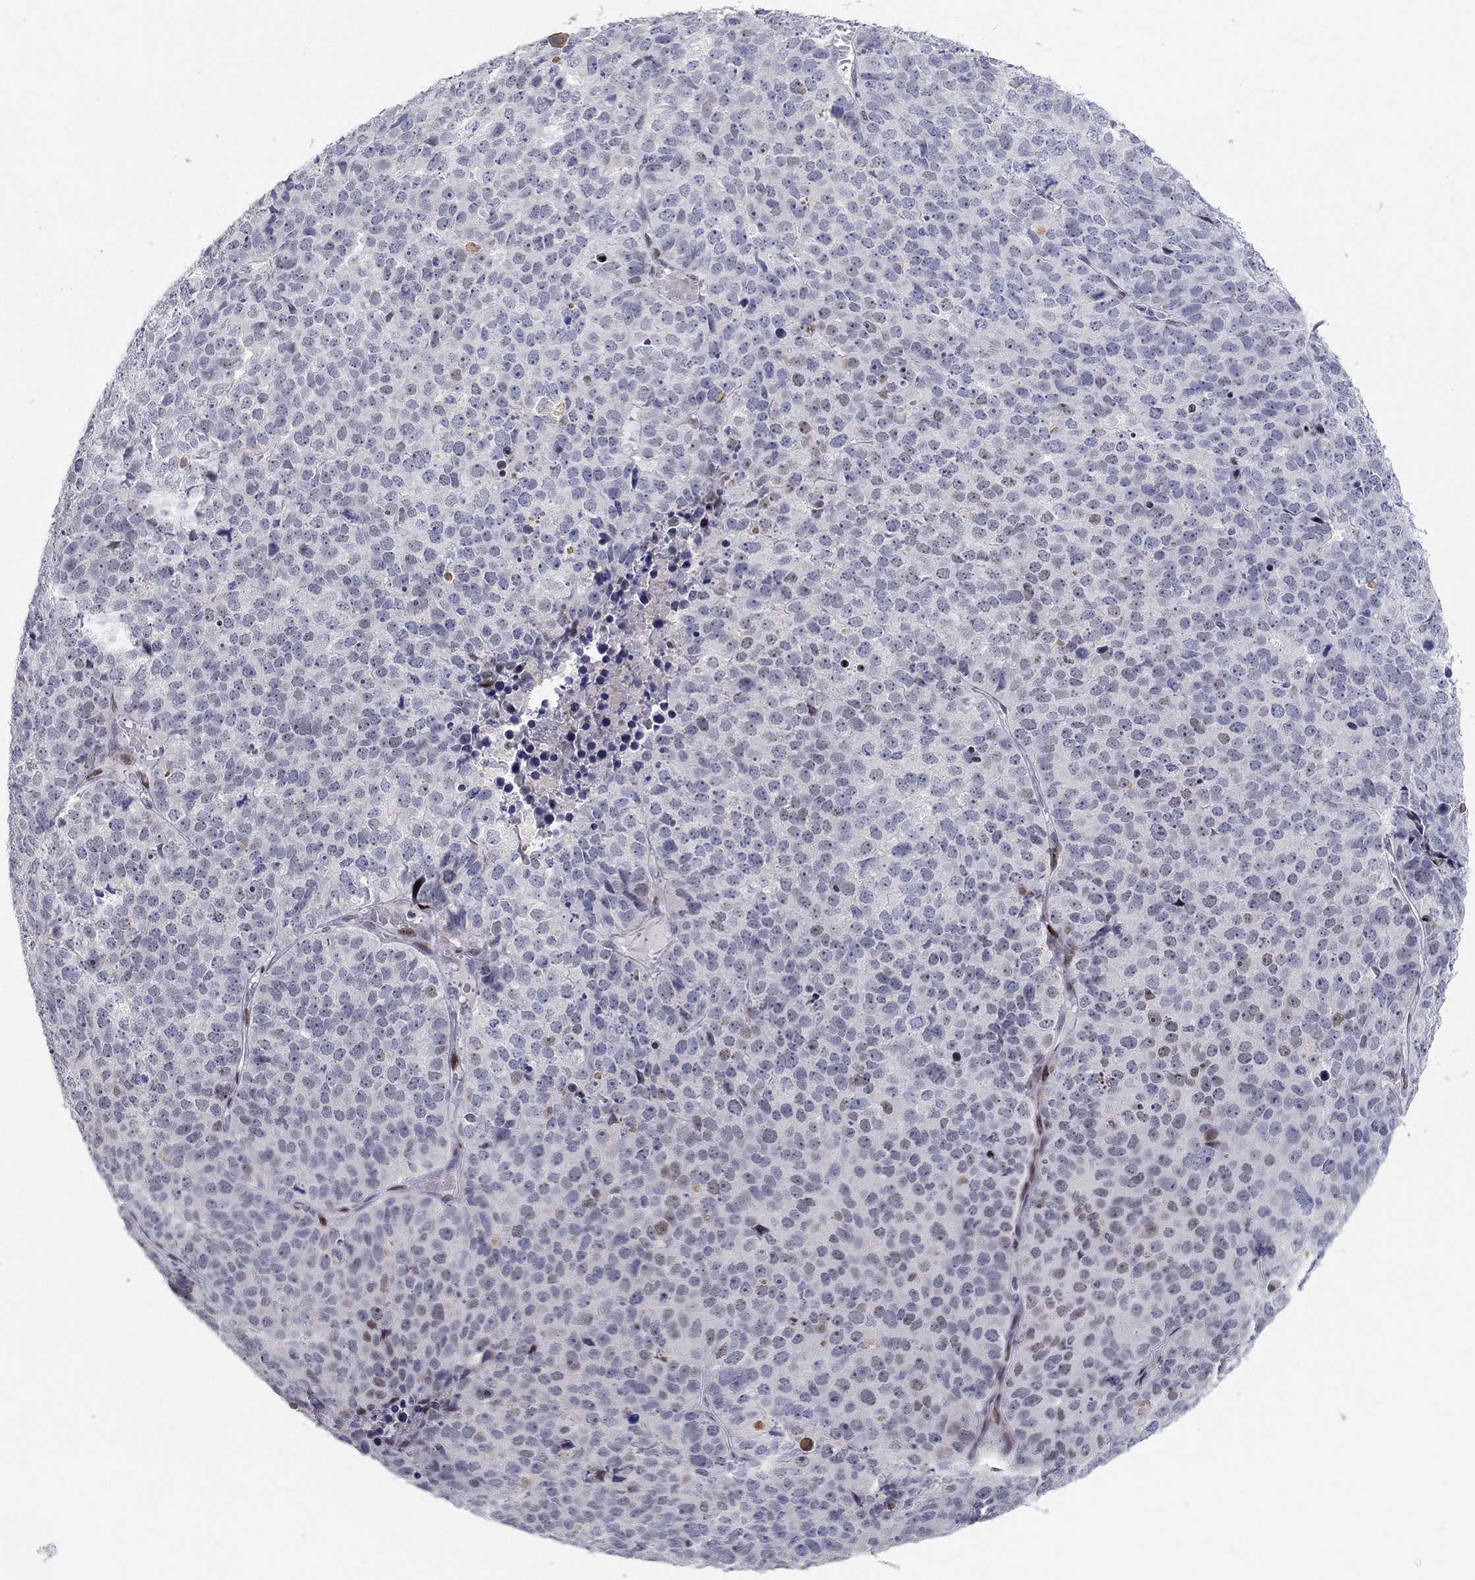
{"staining": {"intensity": "moderate", "quantity": "<25%", "location": "nuclear"}, "tissue": "stomach cancer", "cell_type": "Tumor cells", "image_type": "cancer", "snomed": [{"axis": "morphology", "description": "Adenocarcinoma, NOS"}, {"axis": "topography", "description": "Stomach"}], "caption": "A brown stain highlights moderate nuclear staining of a protein in human adenocarcinoma (stomach) tumor cells.", "gene": "RAPGEF5", "patient": {"sex": "male", "age": 69}}